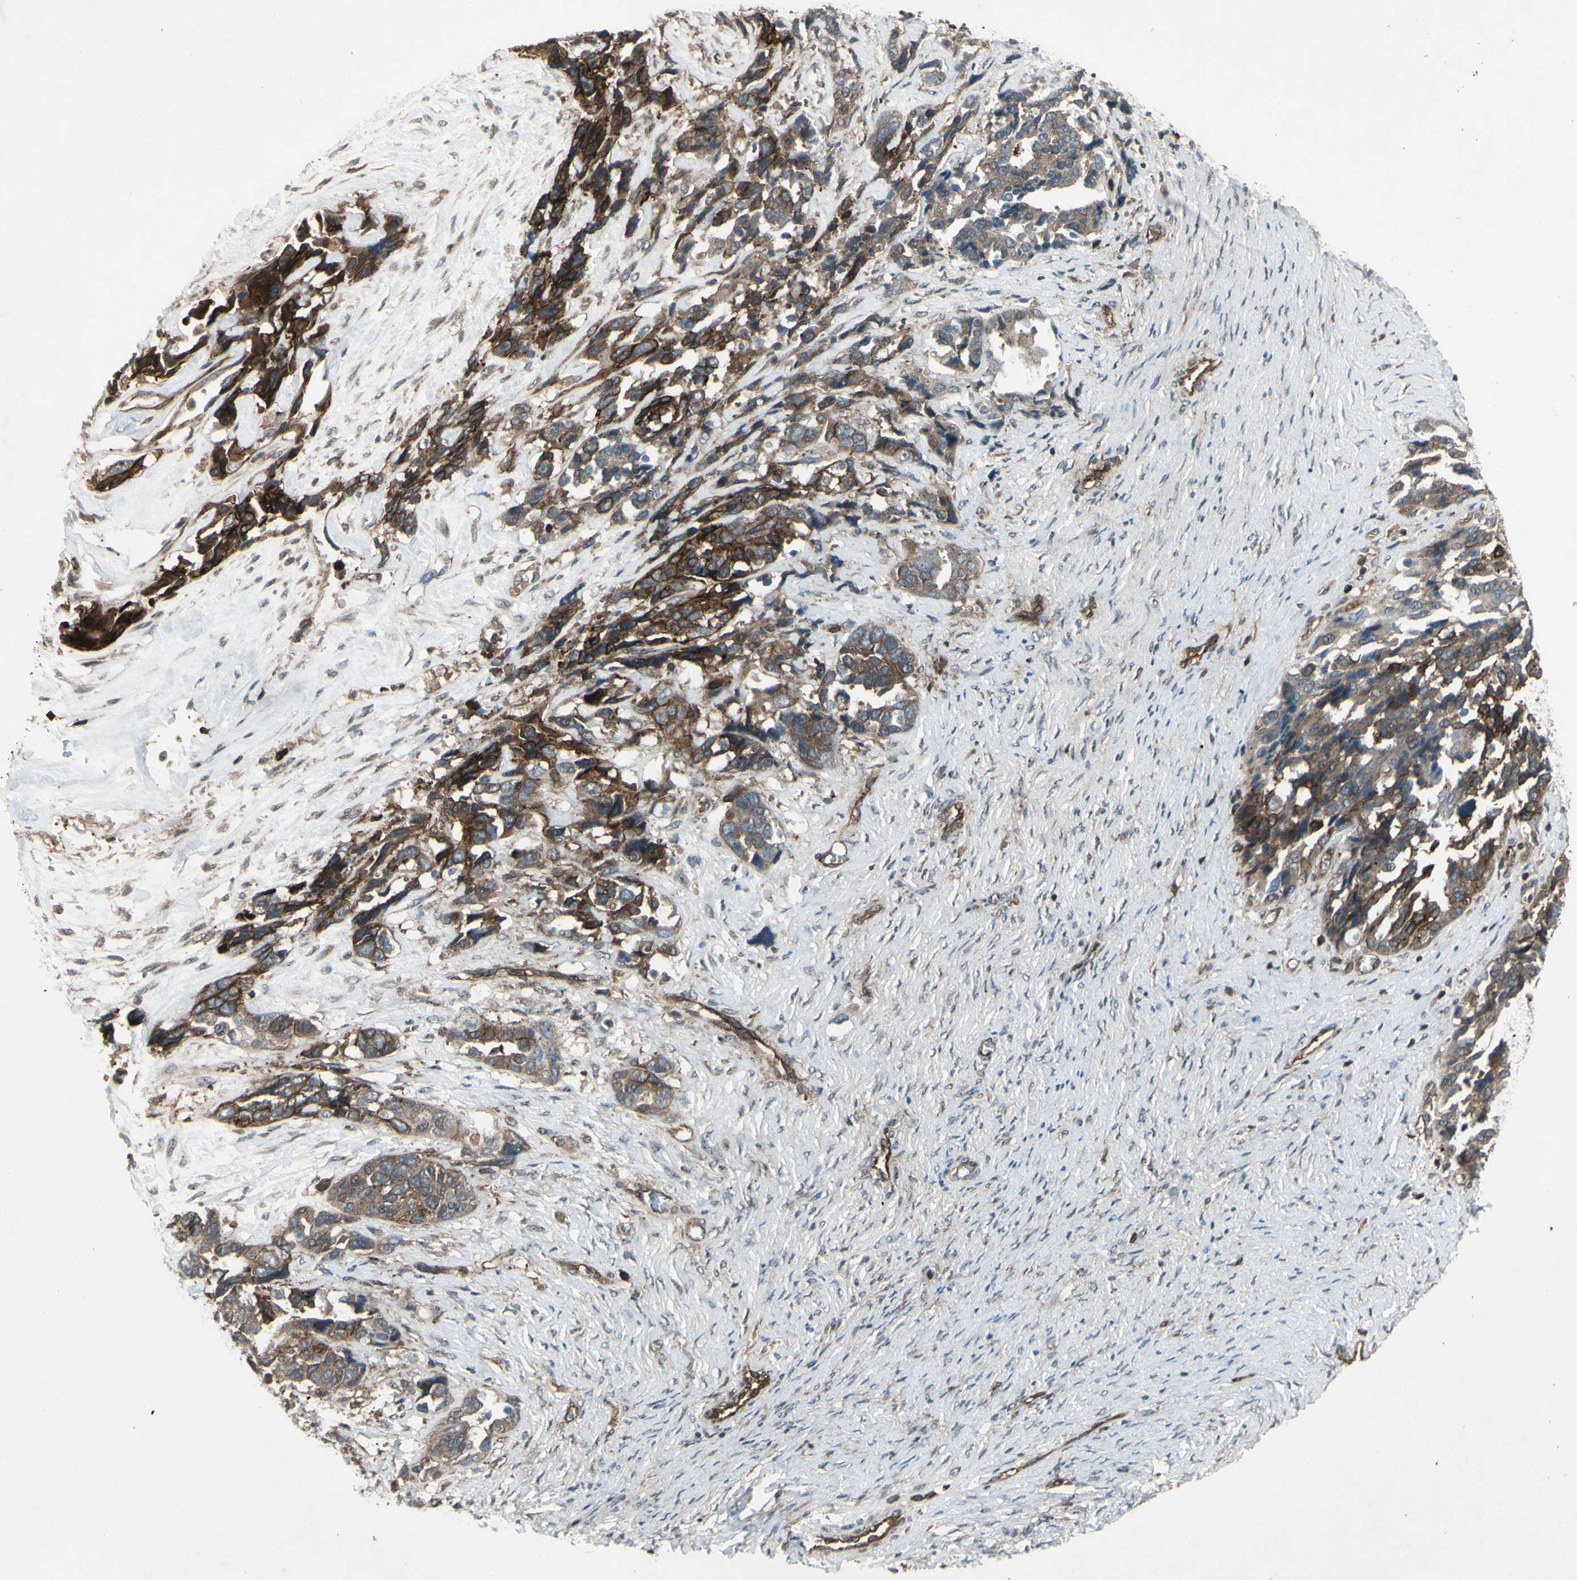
{"staining": {"intensity": "strong", "quantity": ">75%", "location": "cytoplasmic/membranous"}, "tissue": "ovarian cancer", "cell_type": "Tumor cells", "image_type": "cancer", "snomed": [{"axis": "morphology", "description": "Cystadenocarcinoma, serous, NOS"}, {"axis": "topography", "description": "Ovary"}], "caption": "Brown immunohistochemical staining in ovarian cancer (serous cystadenocarcinoma) displays strong cytoplasmic/membranous positivity in about >75% of tumor cells. (DAB (3,3'-diaminobenzidine) IHC, brown staining for protein, blue staining for nuclei).", "gene": "FXYD5", "patient": {"sex": "female", "age": 44}}